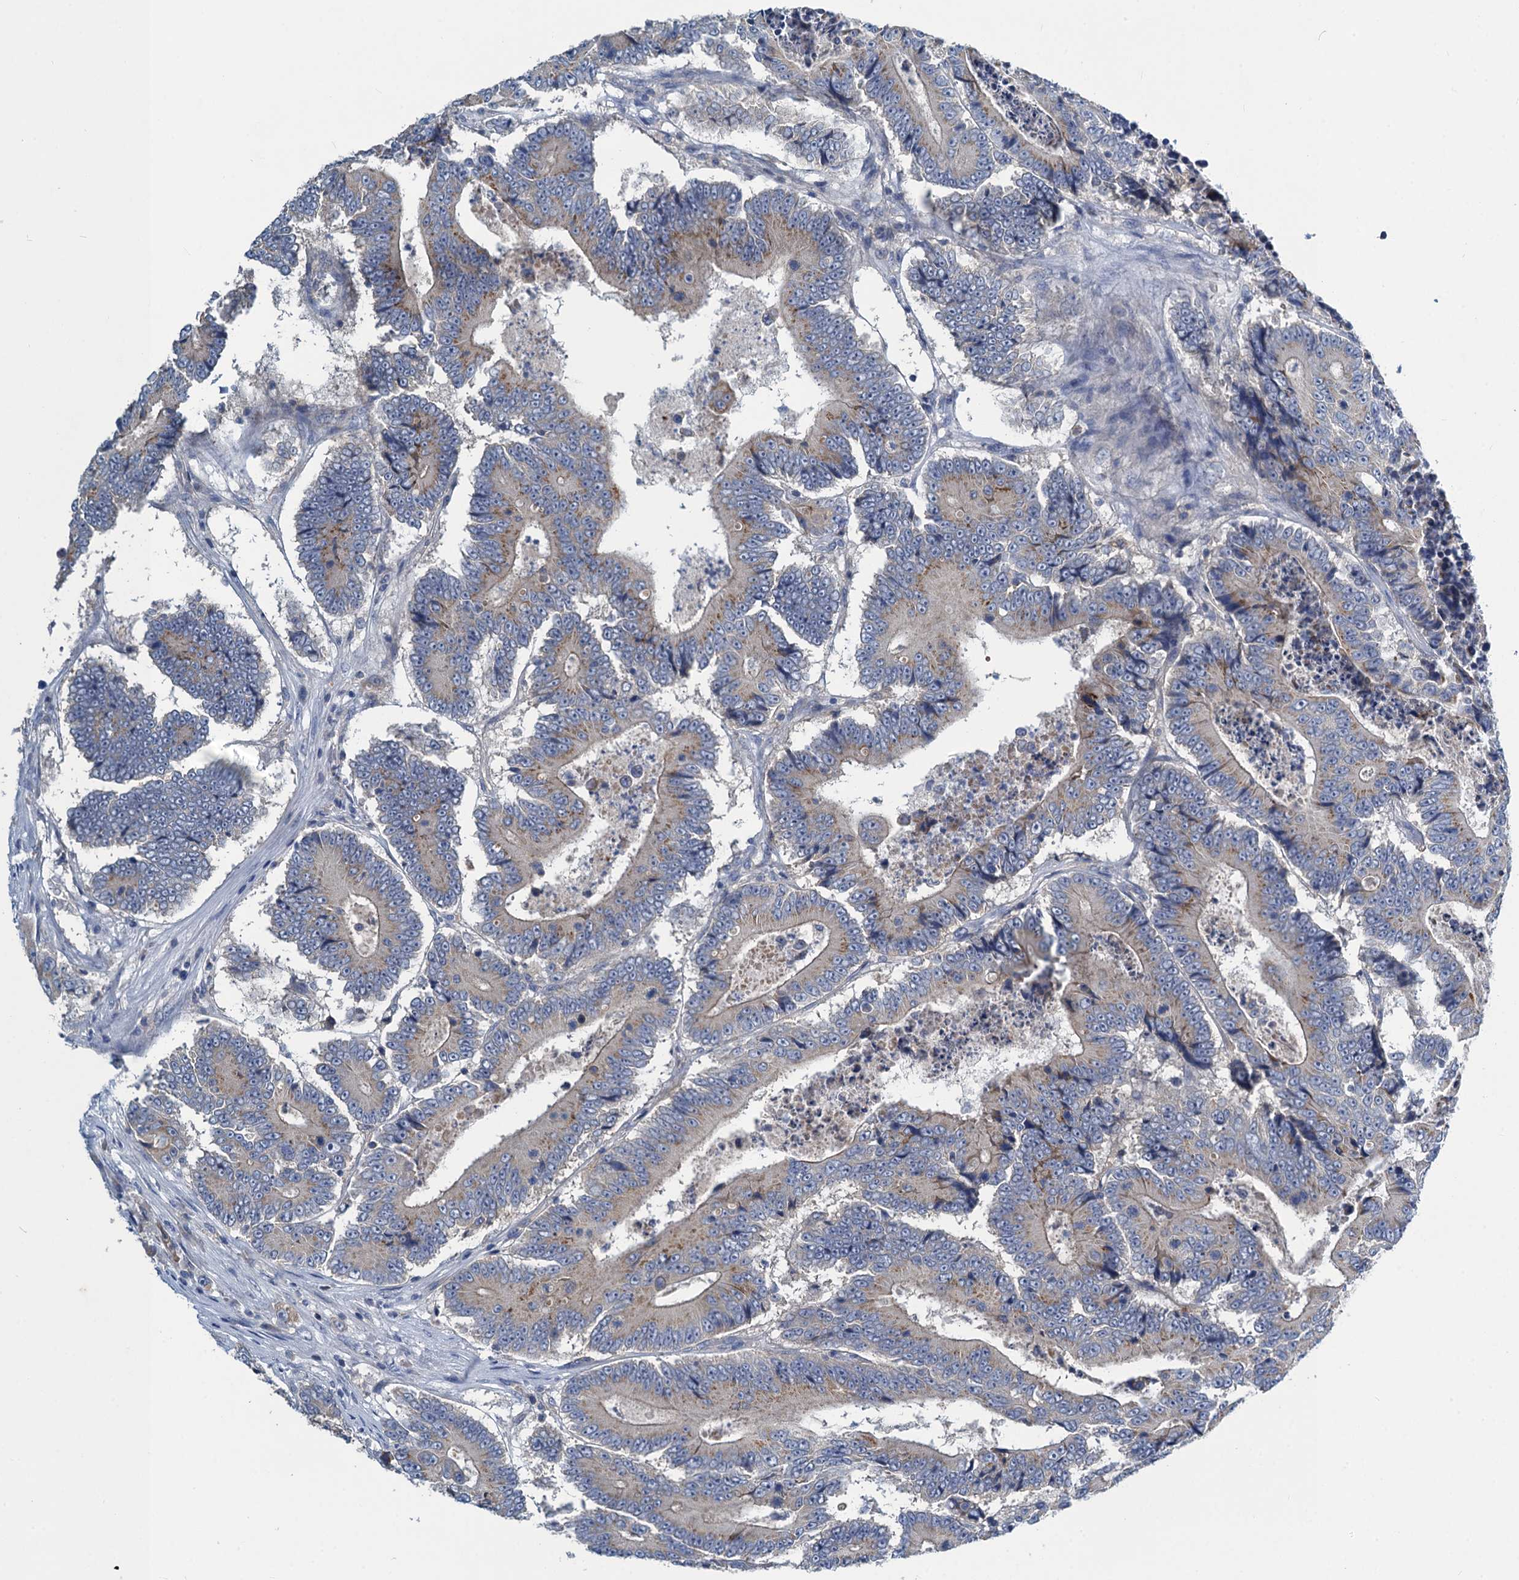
{"staining": {"intensity": "weak", "quantity": "<25%", "location": "cytoplasmic/membranous"}, "tissue": "colorectal cancer", "cell_type": "Tumor cells", "image_type": "cancer", "snomed": [{"axis": "morphology", "description": "Adenocarcinoma, NOS"}, {"axis": "topography", "description": "Colon"}], "caption": "An image of colorectal cancer stained for a protein shows no brown staining in tumor cells. Brightfield microscopy of immunohistochemistry stained with DAB (3,3'-diaminobenzidine) (brown) and hematoxylin (blue), captured at high magnification.", "gene": "SNAP29", "patient": {"sex": "male", "age": 83}}